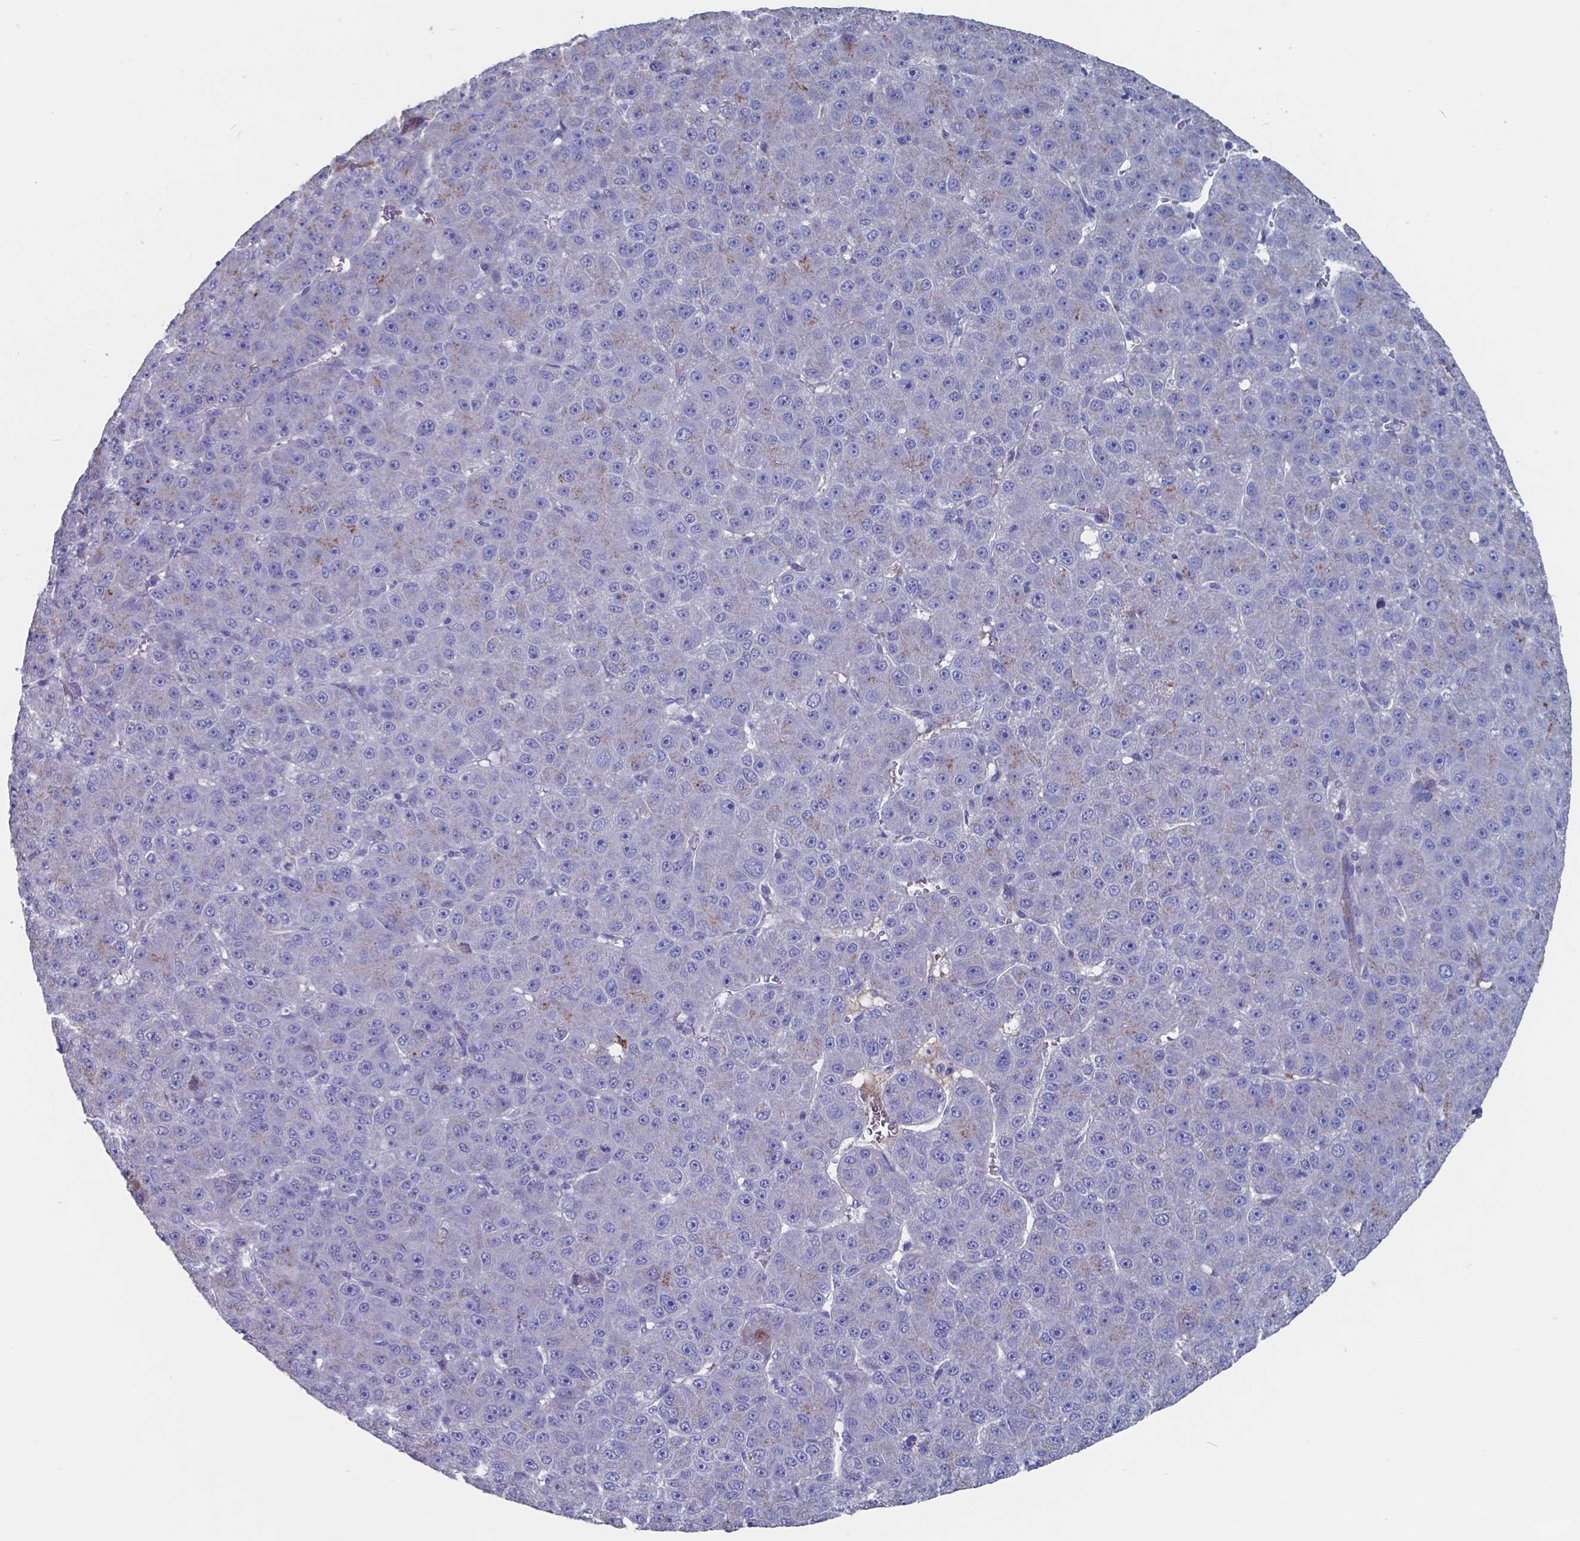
{"staining": {"intensity": "negative", "quantity": "none", "location": "none"}, "tissue": "liver cancer", "cell_type": "Tumor cells", "image_type": "cancer", "snomed": [{"axis": "morphology", "description": "Carcinoma, Hepatocellular, NOS"}, {"axis": "topography", "description": "Liver"}], "caption": "High magnification brightfield microscopy of liver cancer stained with DAB (3,3'-diaminobenzidine) (brown) and counterstained with hematoxylin (blue): tumor cells show no significant staining.", "gene": "TTR", "patient": {"sex": "male", "age": 67}}